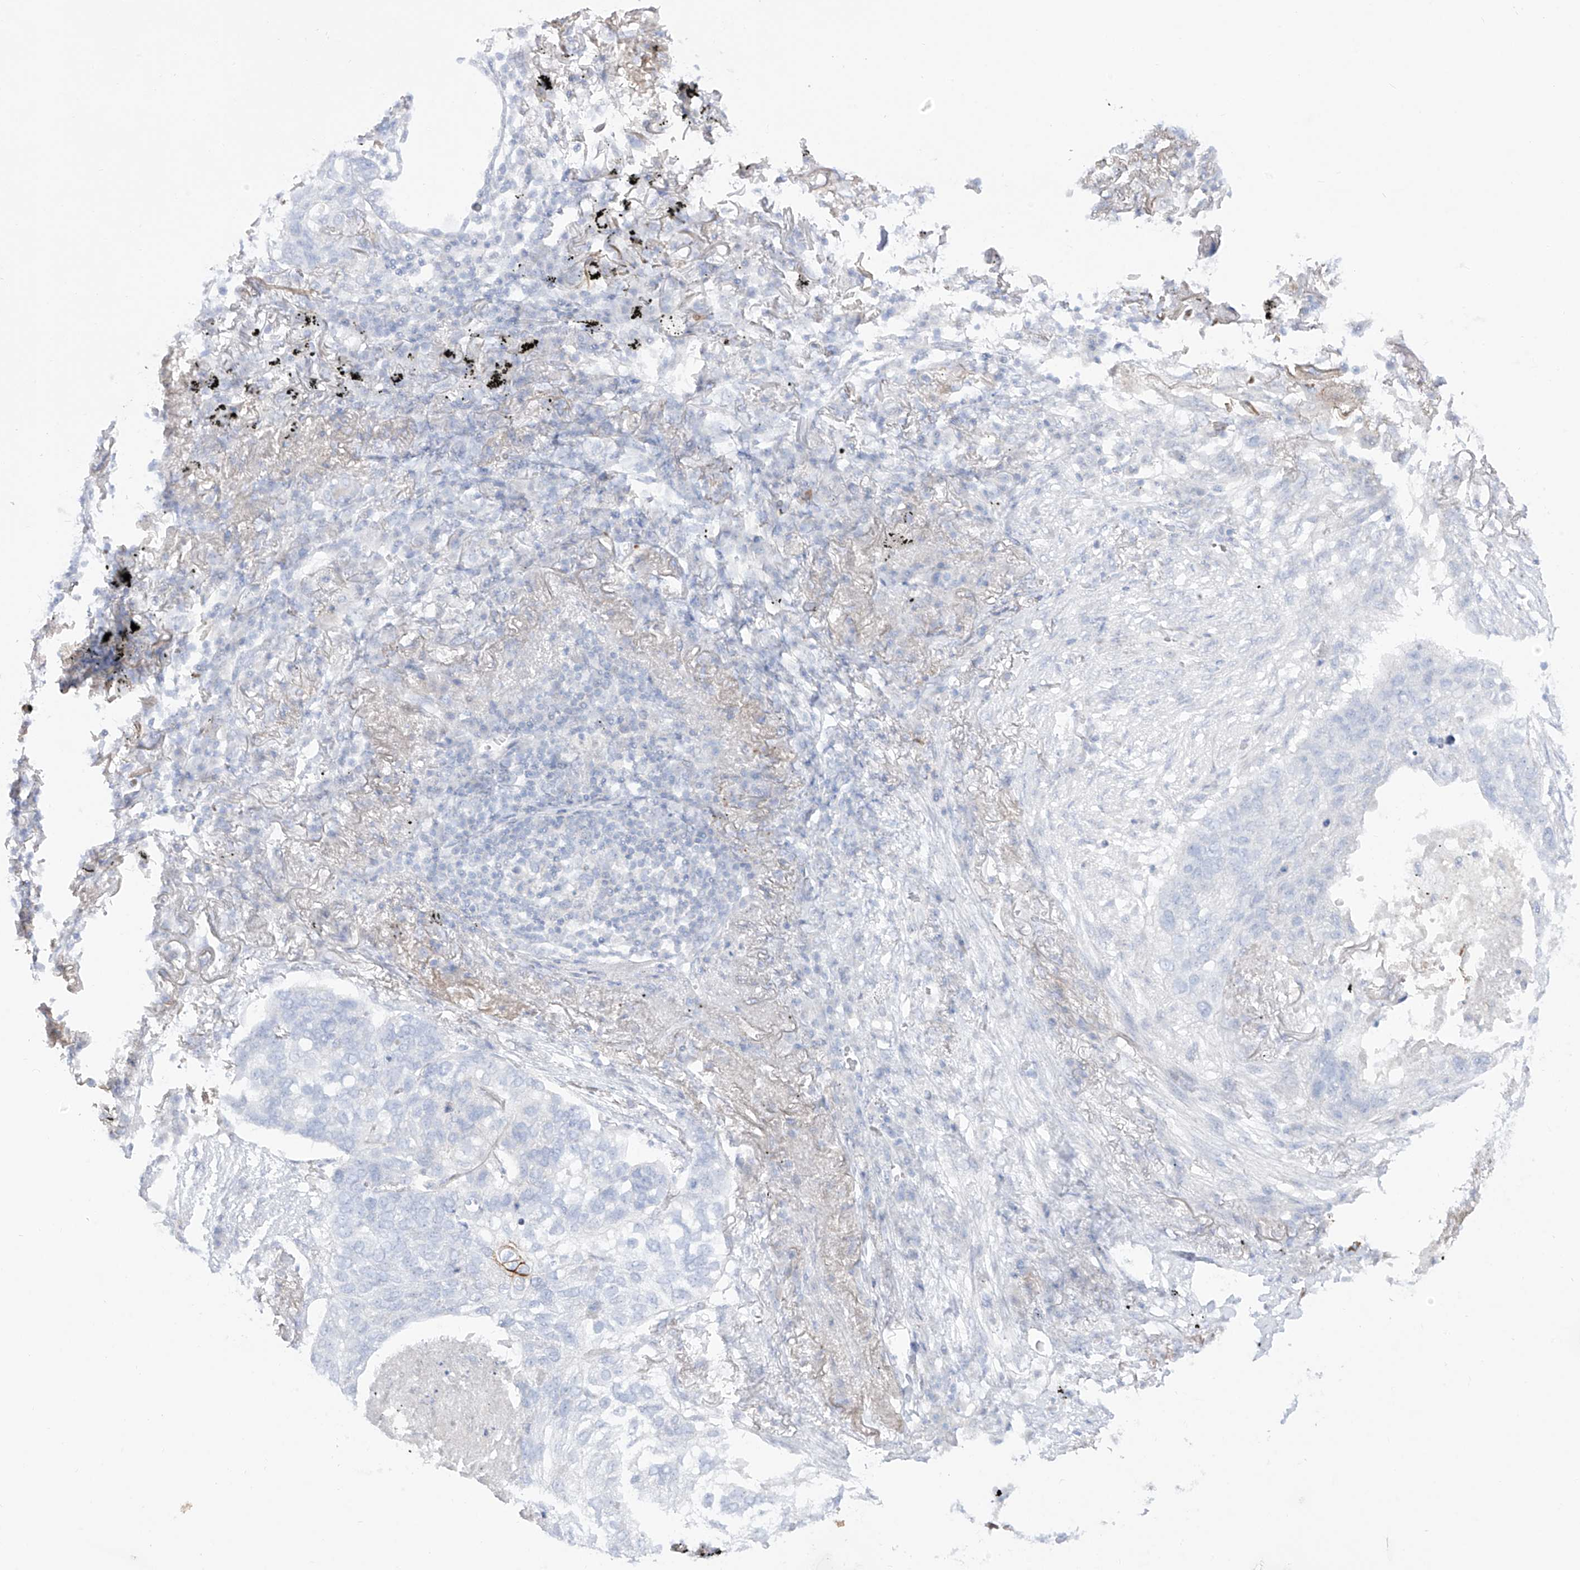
{"staining": {"intensity": "negative", "quantity": "none", "location": "none"}, "tissue": "lung cancer", "cell_type": "Tumor cells", "image_type": "cancer", "snomed": [{"axis": "morphology", "description": "Squamous cell carcinoma, NOS"}, {"axis": "topography", "description": "Lung"}], "caption": "The micrograph exhibits no significant expression in tumor cells of lung squamous cell carcinoma.", "gene": "DMKN", "patient": {"sex": "female", "age": 63}}